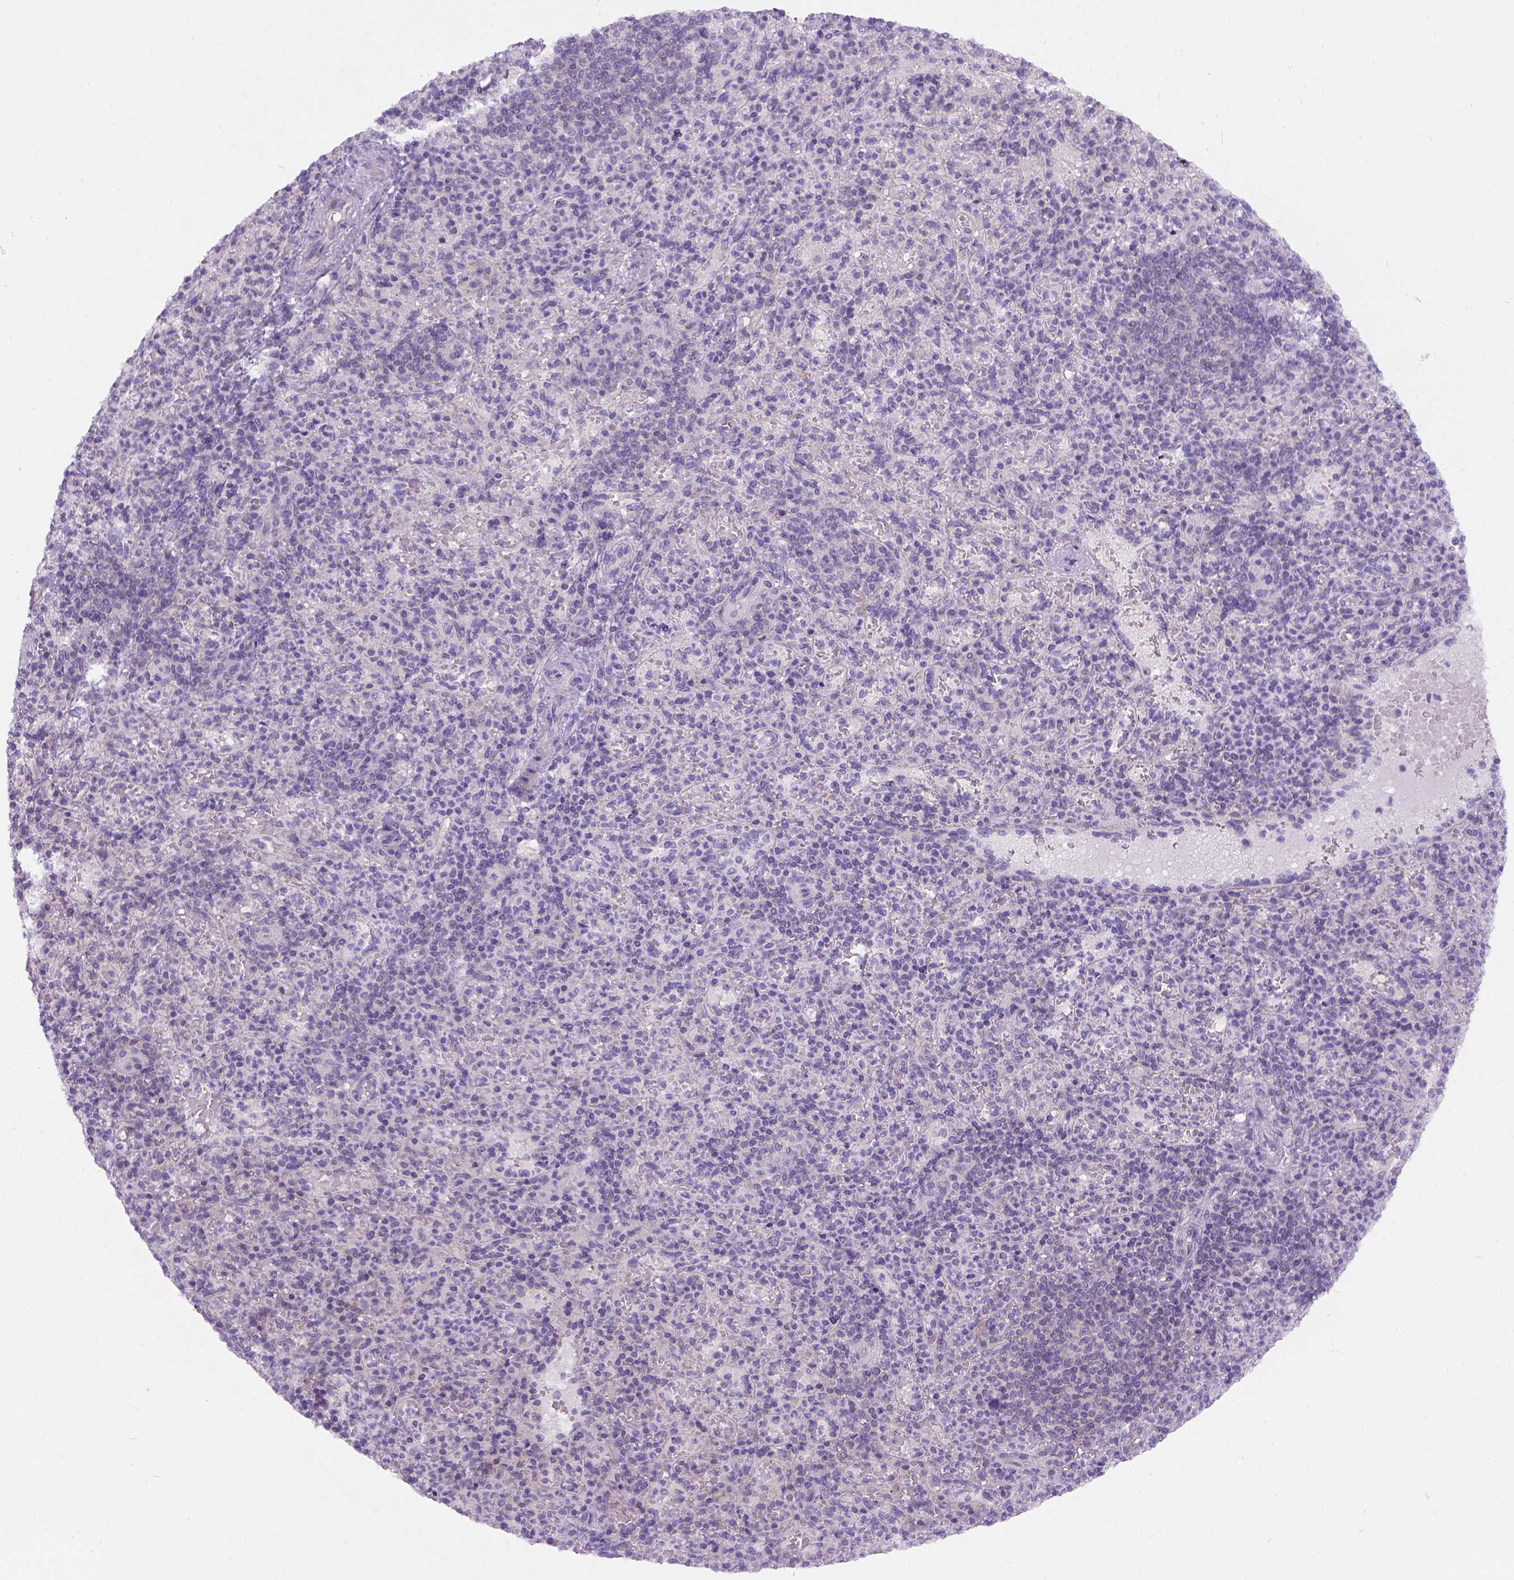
{"staining": {"intensity": "negative", "quantity": "none", "location": "none"}, "tissue": "spleen", "cell_type": "Cells in red pulp", "image_type": "normal", "snomed": [{"axis": "morphology", "description": "Normal tissue, NOS"}, {"axis": "topography", "description": "Spleen"}], "caption": "Immunohistochemical staining of normal spleen reveals no significant staining in cells in red pulp.", "gene": "C20orf144", "patient": {"sex": "female", "age": 74}}